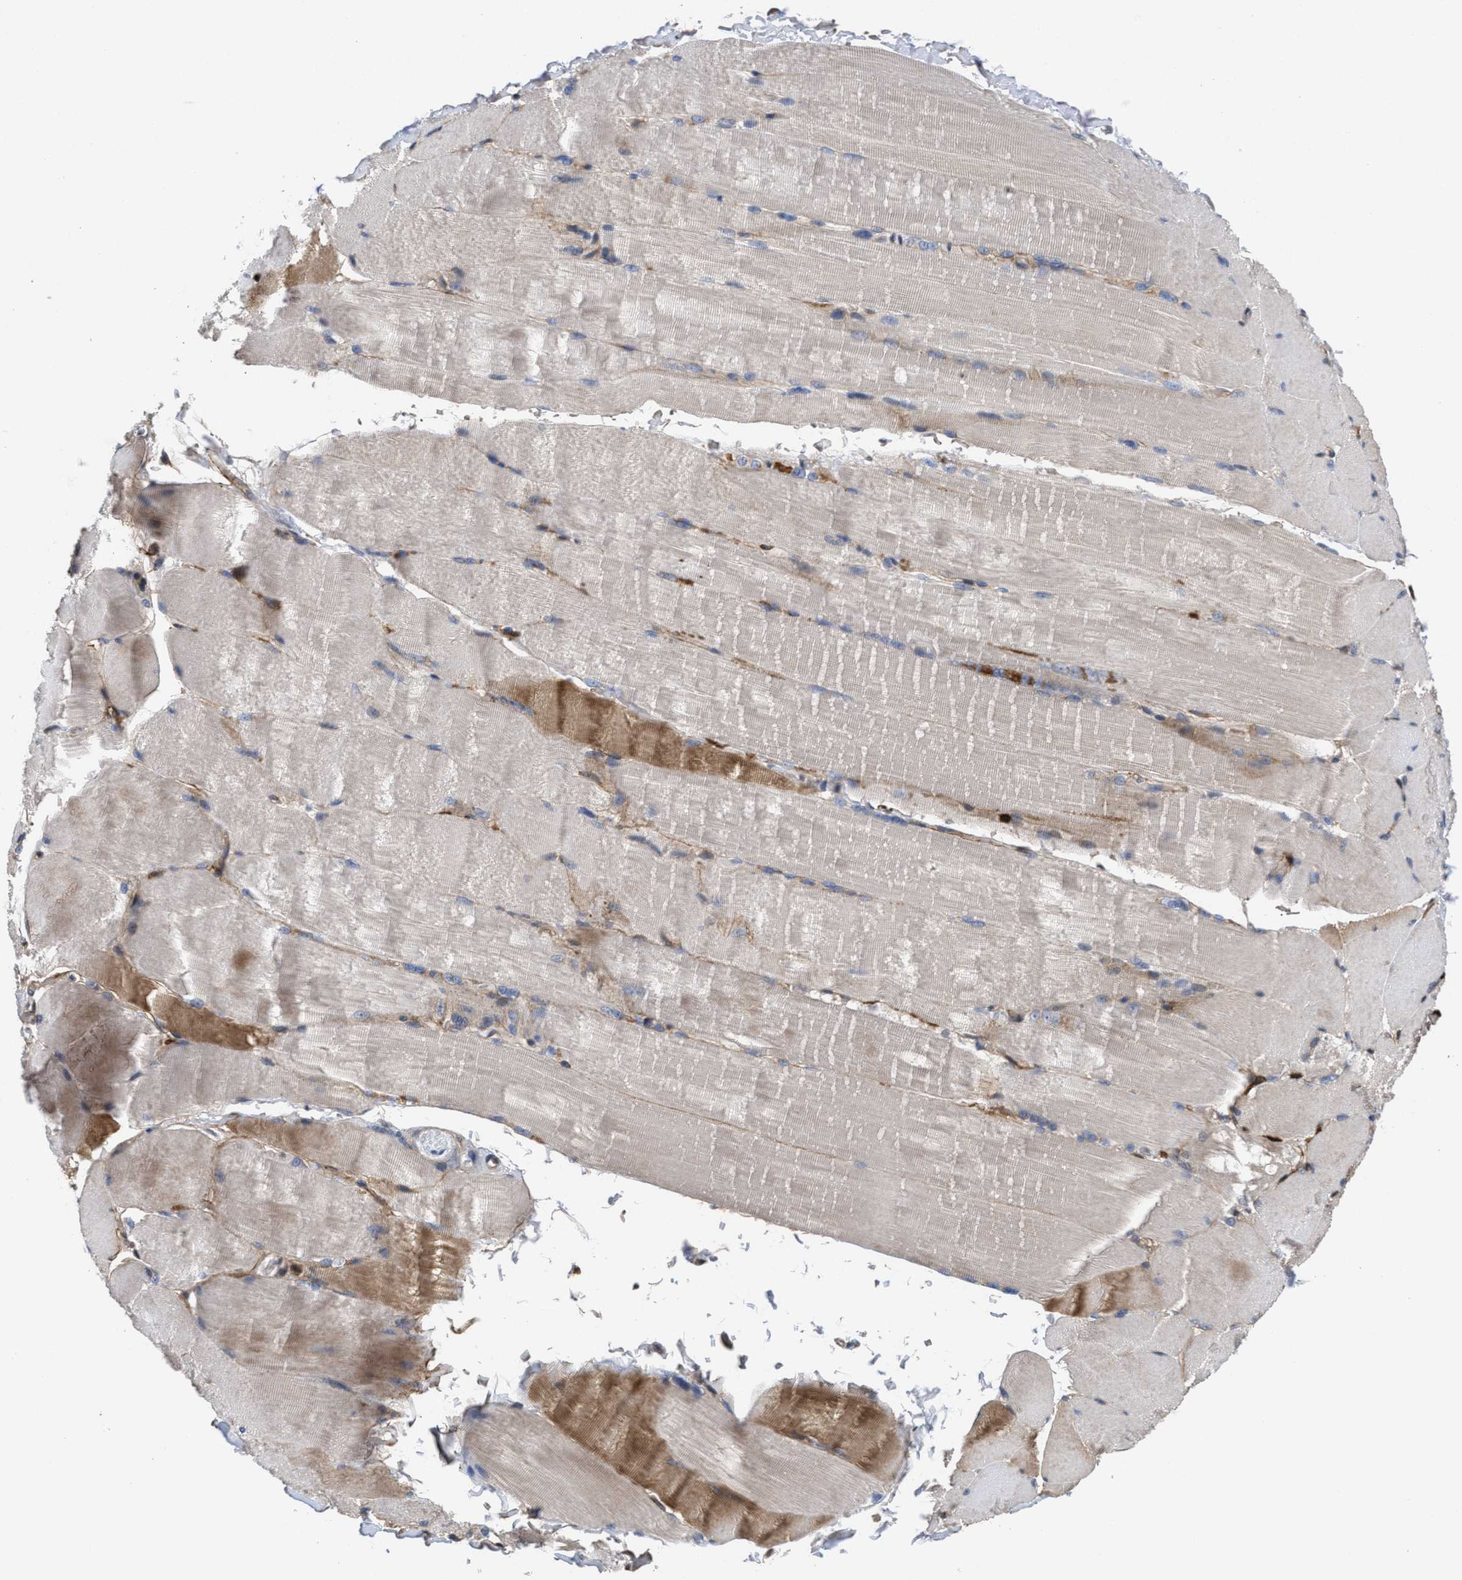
{"staining": {"intensity": "moderate", "quantity": "<25%", "location": "cytoplasmic/membranous"}, "tissue": "skeletal muscle", "cell_type": "Myocytes", "image_type": "normal", "snomed": [{"axis": "morphology", "description": "Normal tissue, NOS"}, {"axis": "topography", "description": "Skin"}, {"axis": "topography", "description": "Skeletal muscle"}], "caption": "Immunohistochemical staining of benign skeletal muscle displays low levels of moderate cytoplasmic/membranous staining in about <25% of myocytes. (DAB (3,3'-diaminobenzidine) = brown stain, brightfield microscopy at high magnification).", "gene": "PTPRE", "patient": {"sex": "male", "age": 83}}